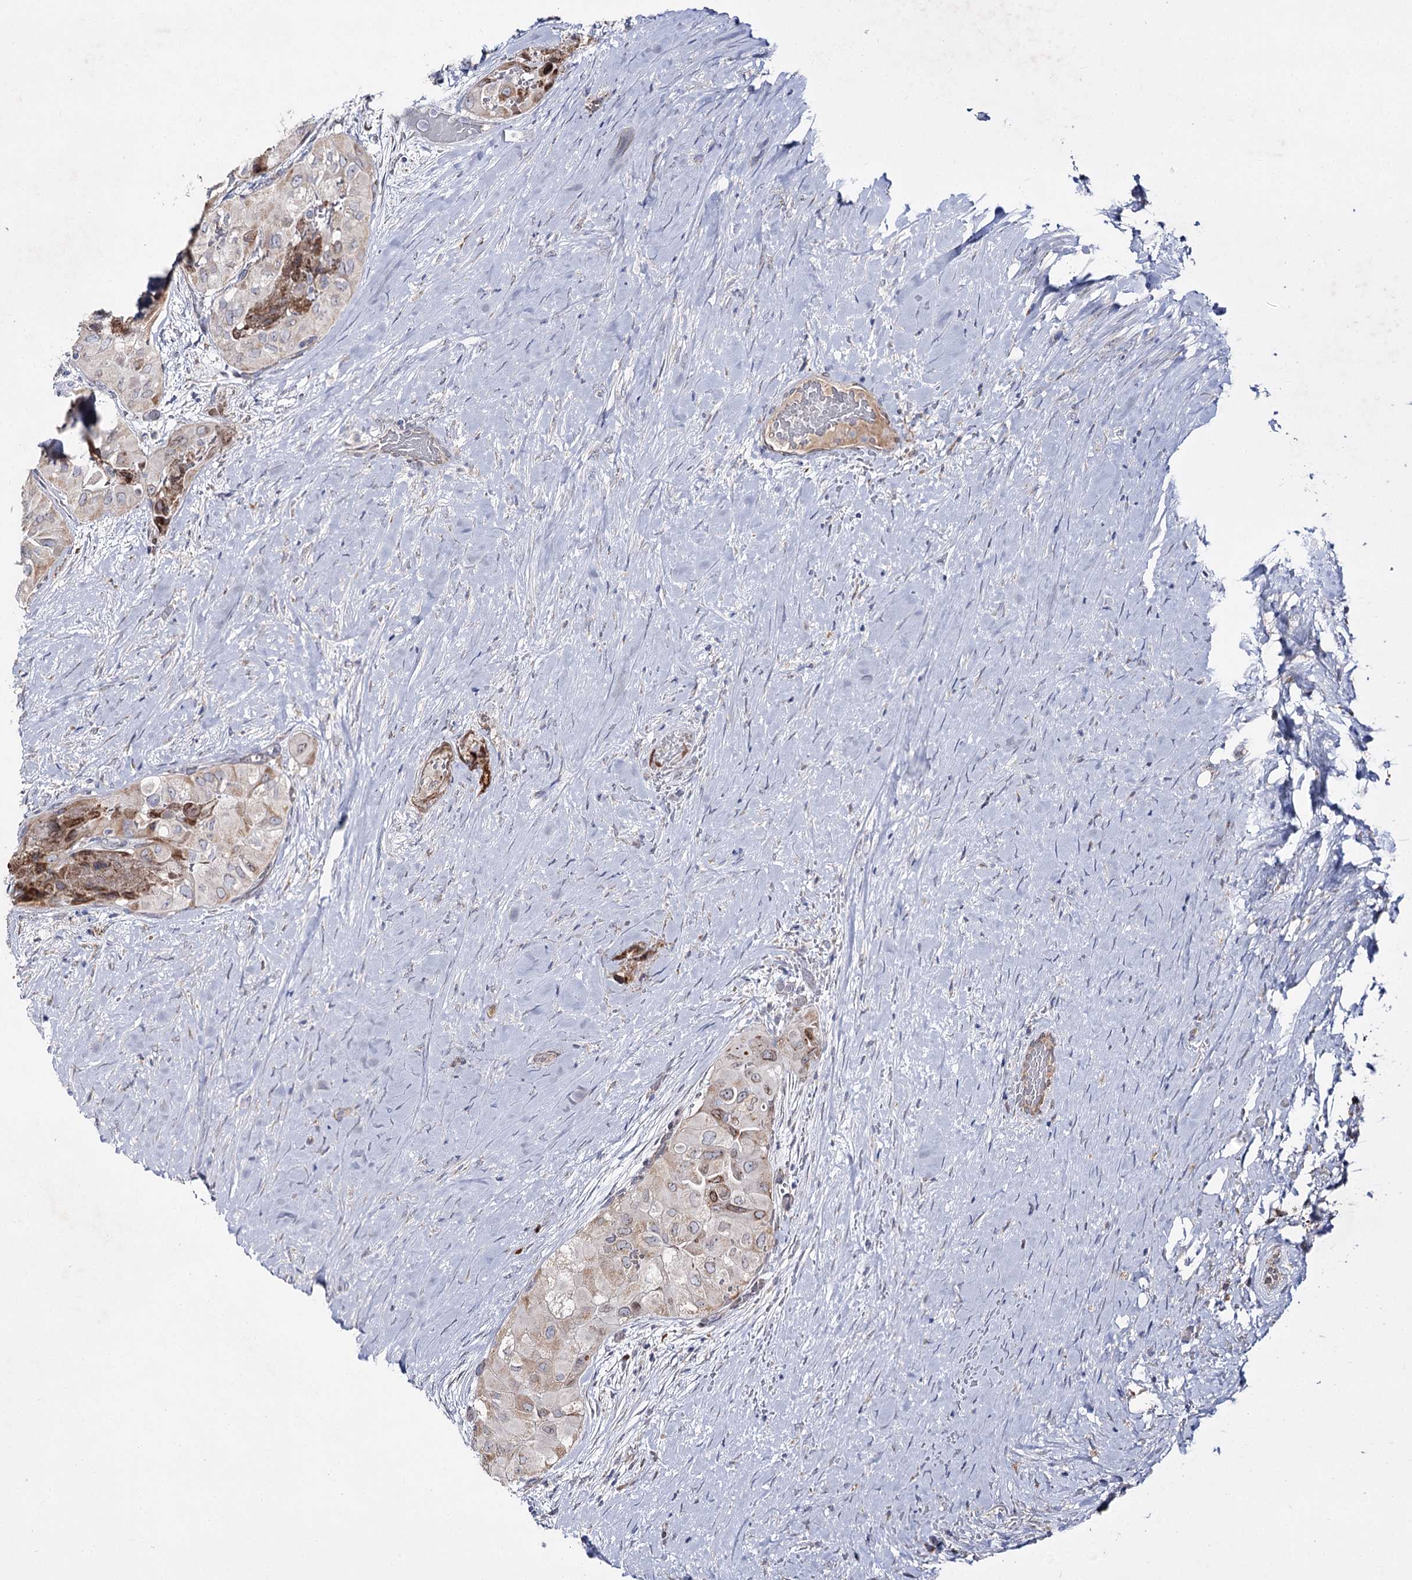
{"staining": {"intensity": "moderate", "quantity": "25%-75%", "location": "cytoplasmic/membranous"}, "tissue": "thyroid cancer", "cell_type": "Tumor cells", "image_type": "cancer", "snomed": [{"axis": "morphology", "description": "Papillary adenocarcinoma, NOS"}, {"axis": "topography", "description": "Thyroid gland"}], "caption": "IHC of thyroid cancer reveals medium levels of moderate cytoplasmic/membranous expression in about 25%-75% of tumor cells. Immunohistochemistry (ihc) stains the protein in brown and the nuclei are stained blue.", "gene": "C11orf80", "patient": {"sex": "female", "age": 59}}